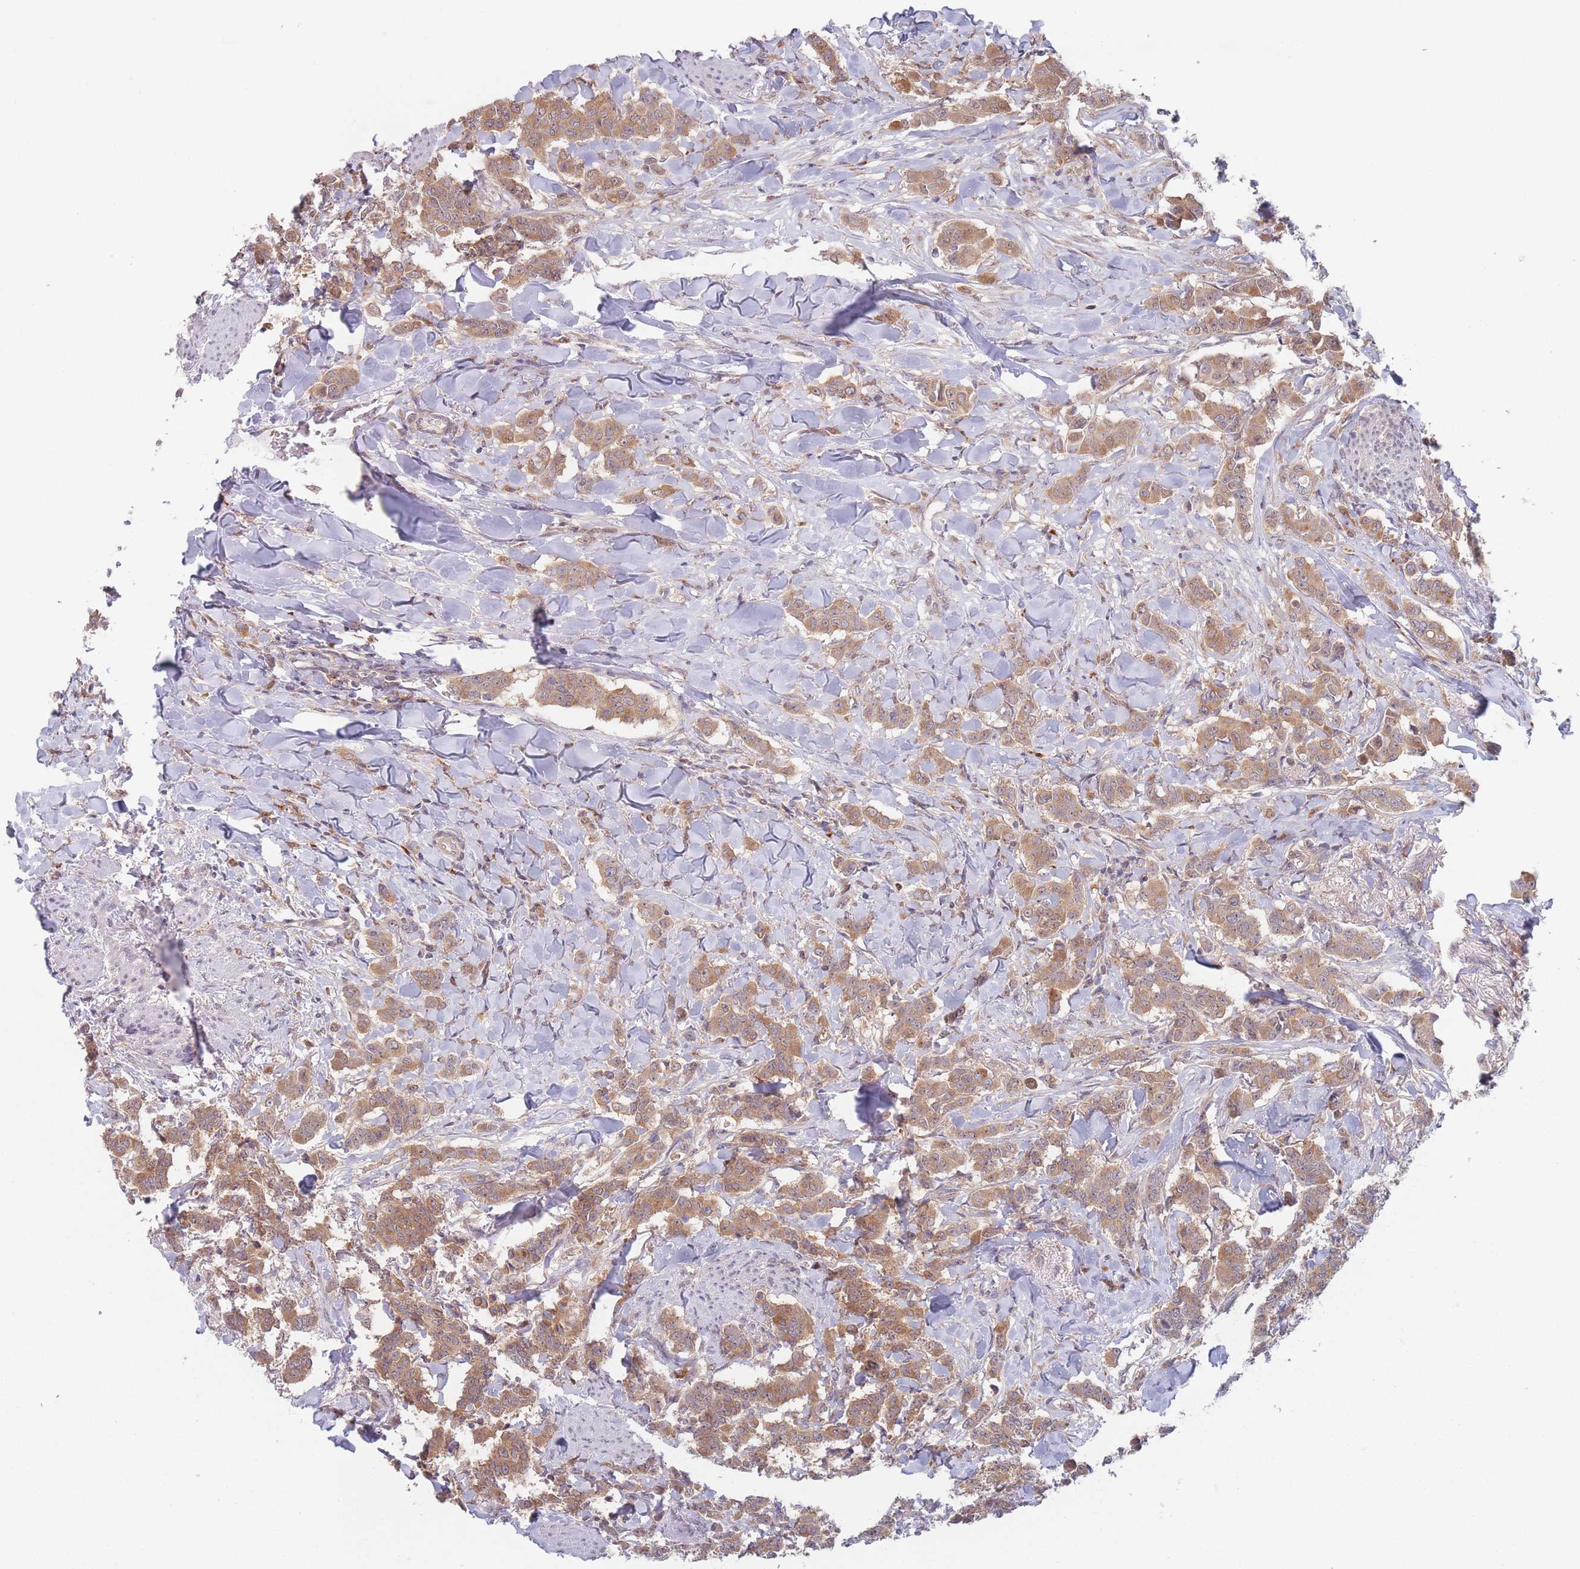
{"staining": {"intensity": "moderate", "quantity": ">75%", "location": "cytoplasmic/membranous"}, "tissue": "breast cancer", "cell_type": "Tumor cells", "image_type": "cancer", "snomed": [{"axis": "morphology", "description": "Duct carcinoma"}, {"axis": "topography", "description": "Breast"}], "caption": "Tumor cells exhibit medium levels of moderate cytoplasmic/membranous expression in about >75% of cells in human breast cancer (intraductal carcinoma).", "gene": "PPM1A", "patient": {"sex": "female", "age": 40}}